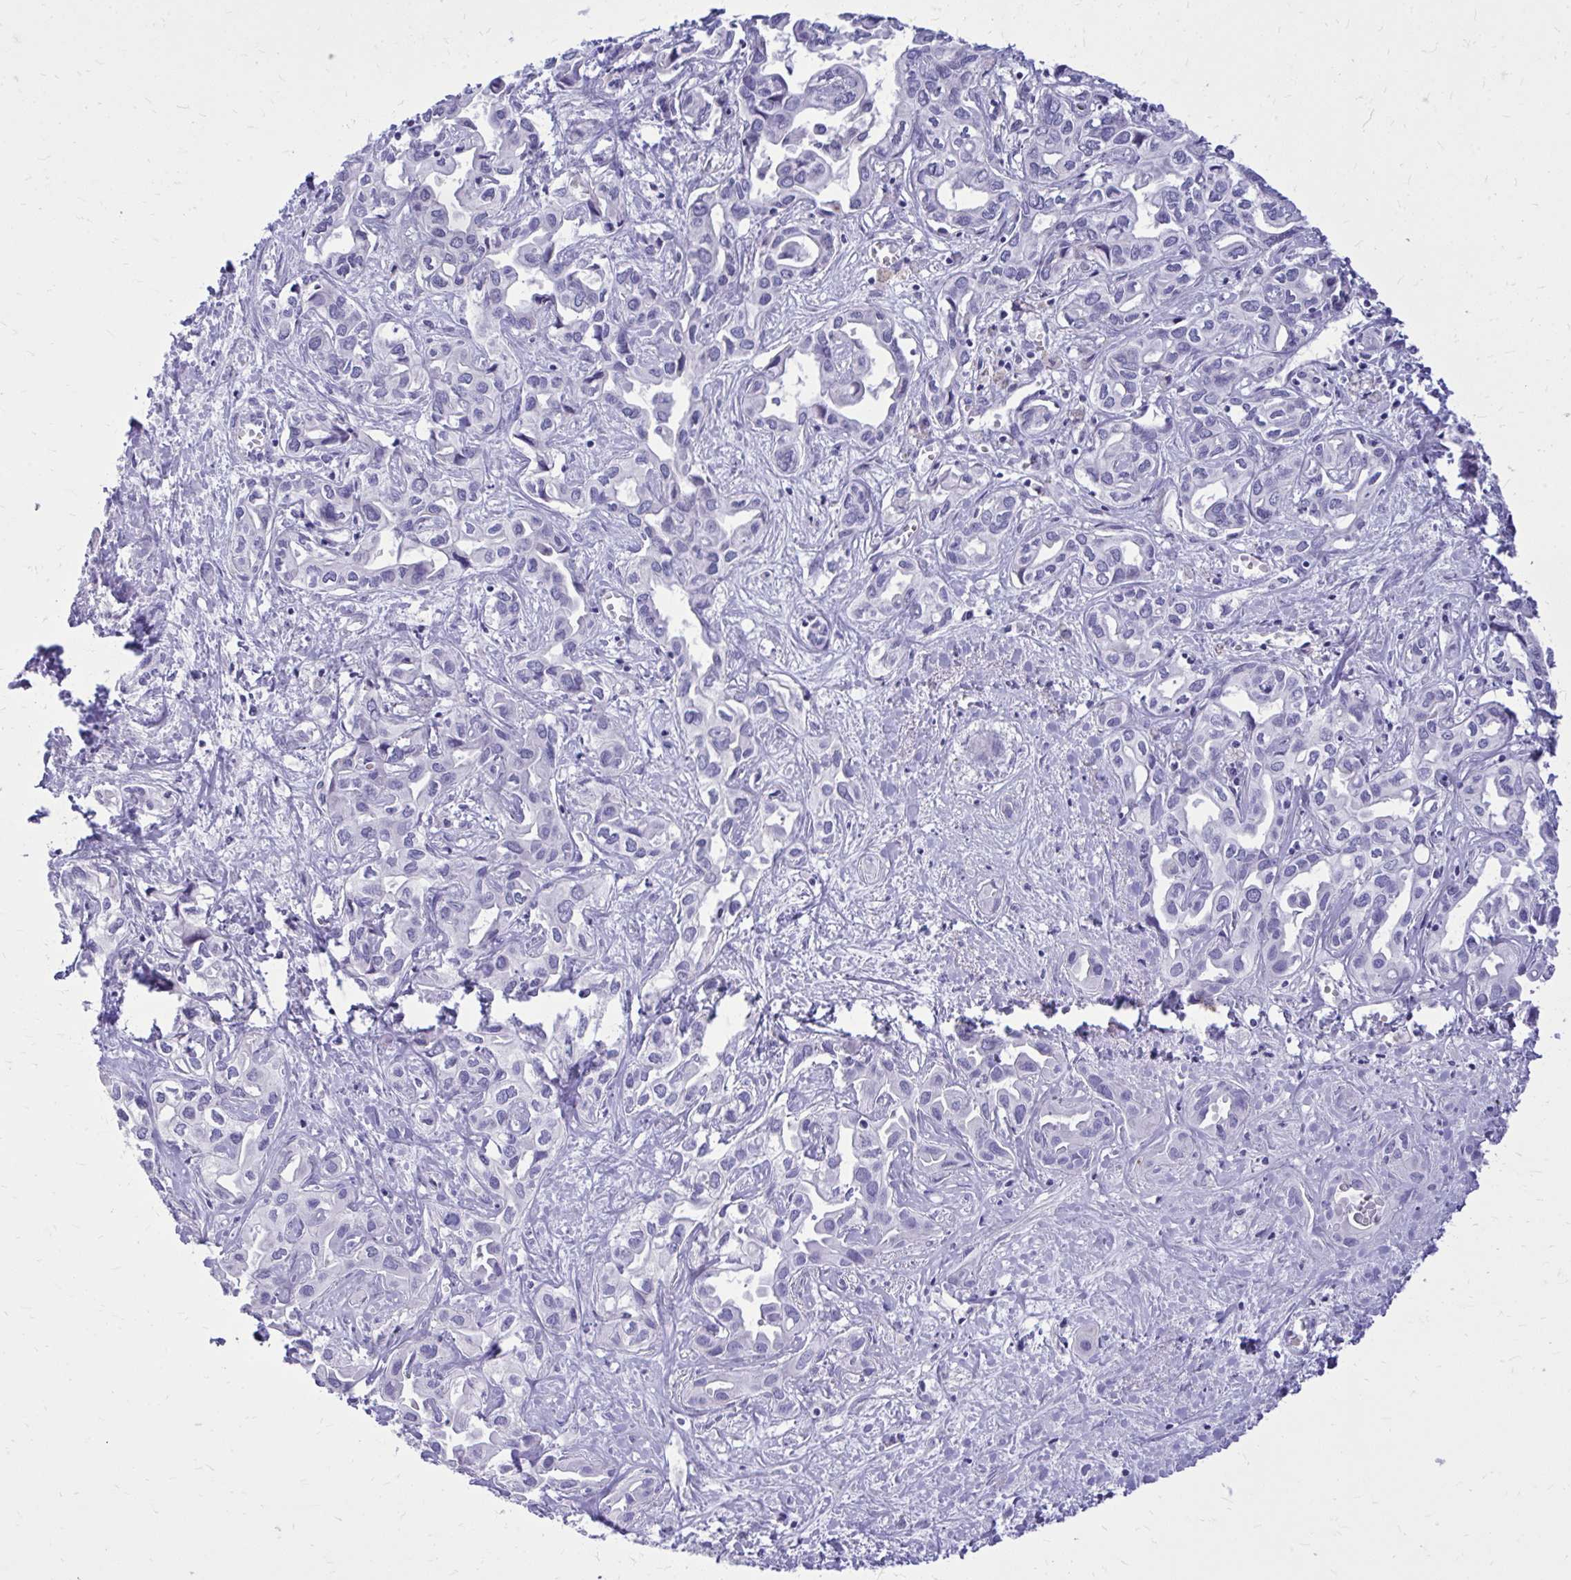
{"staining": {"intensity": "negative", "quantity": "none", "location": "none"}, "tissue": "liver cancer", "cell_type": "Tumor cells", "image_type": "cancer", "snomed": [{"axis": "morphology", "description": "Cholangiocarcinoma"}, {"axis": "topography", "description": "Liver"}], "caption": "Tumor cells are negative for brown protein staining in cholangiocarcinoma (liver).", "gene": "BCL6B", "patient": {"sex": "female", "age": 64}}